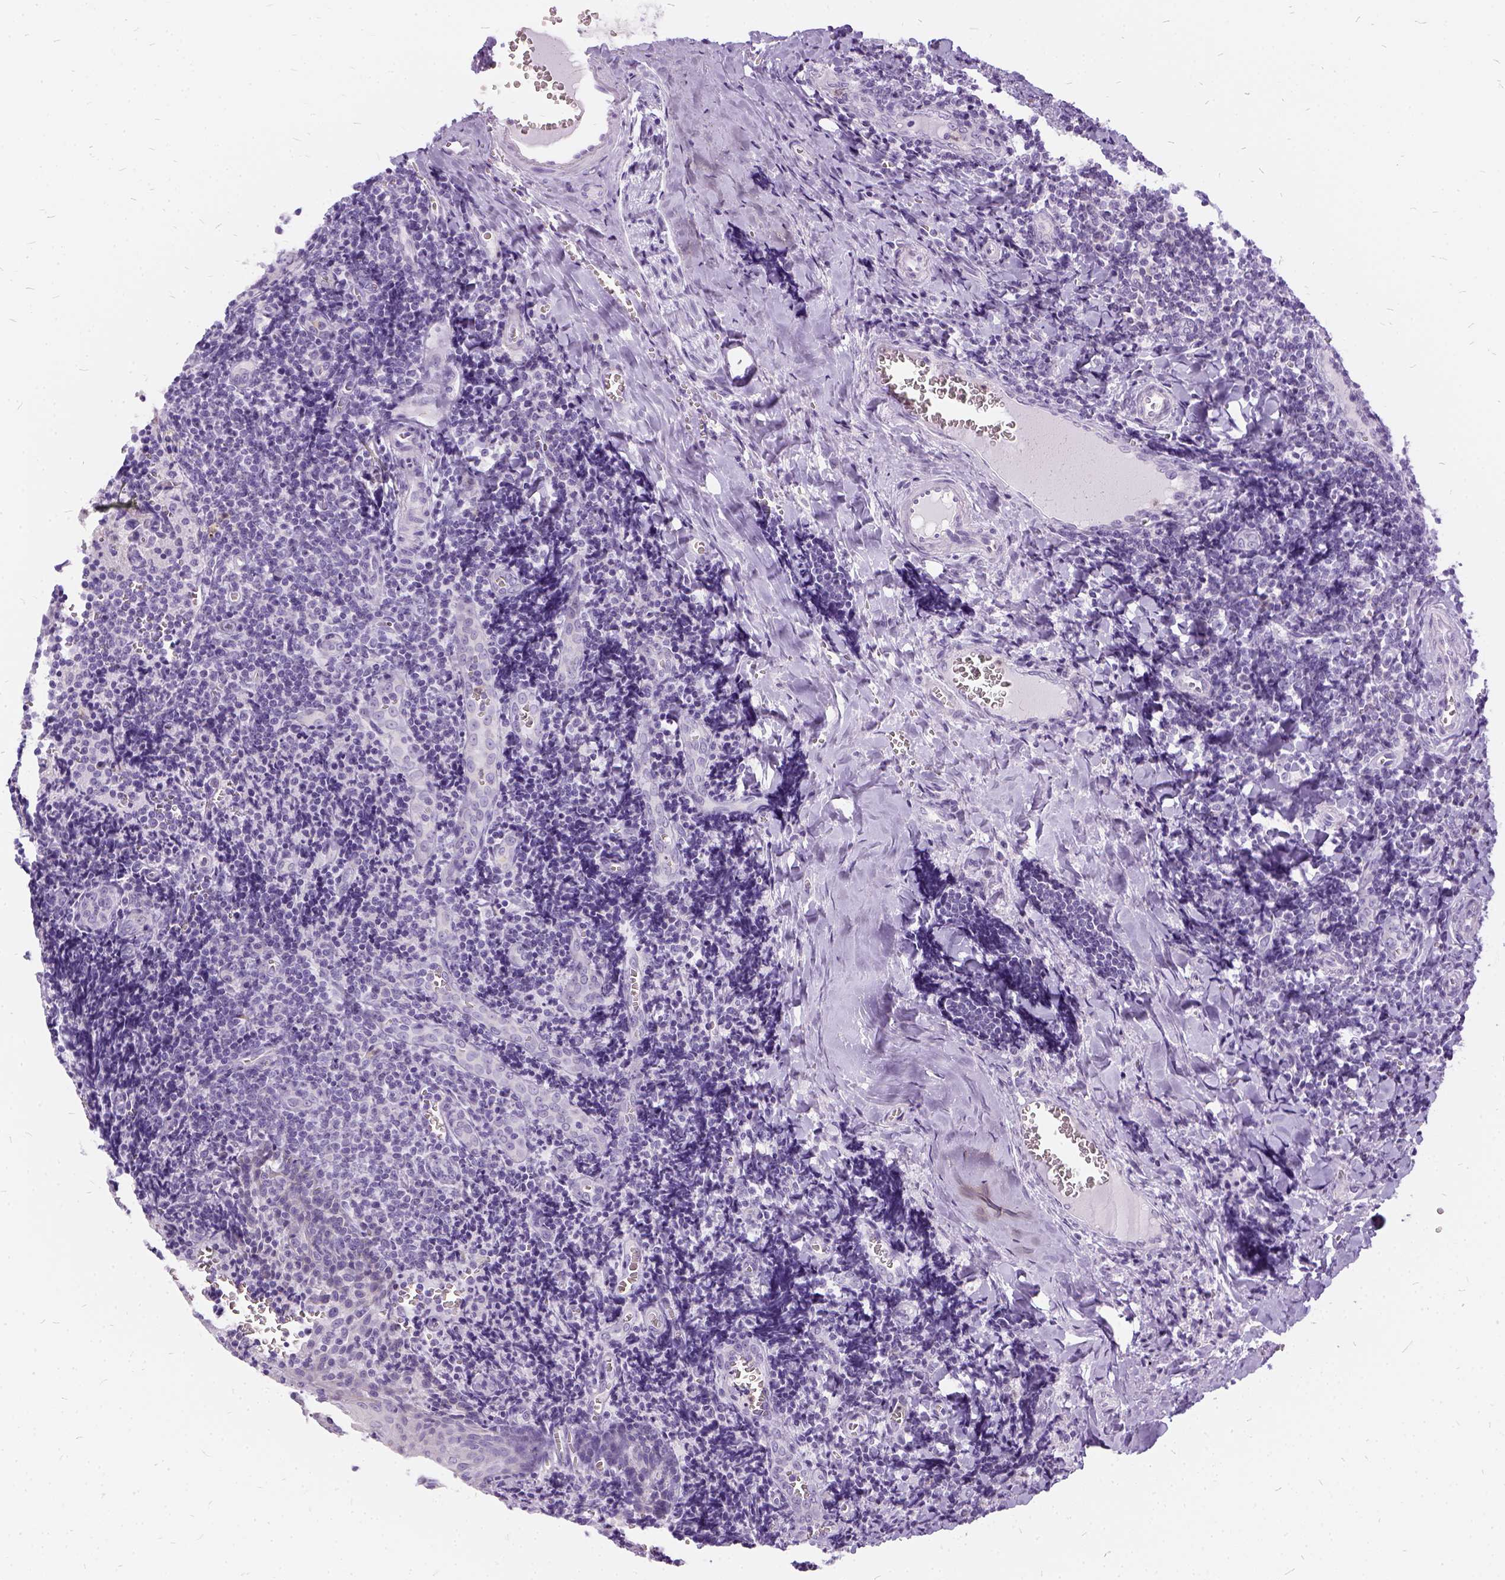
{"staining": {"intensity": "negative", "quantity": "none", "location": "none"}, "tissue": "tonsil", "cell_type": "Germinal center cells", "image_type": "normal", "snomed": [{"axis": "morphology", "description": "Normal tissue, NOS"}, {"axis": "morphology", "description": "Inflammation, NOS"}, {"axis": "topography", "description": "Tonsil"}], "caption": "Protein analysis of normal tonsil demonstrates no significant expression in germinal center cells.", "gene": "FDX1", "patient": {"sex": "female", "age": 31}}